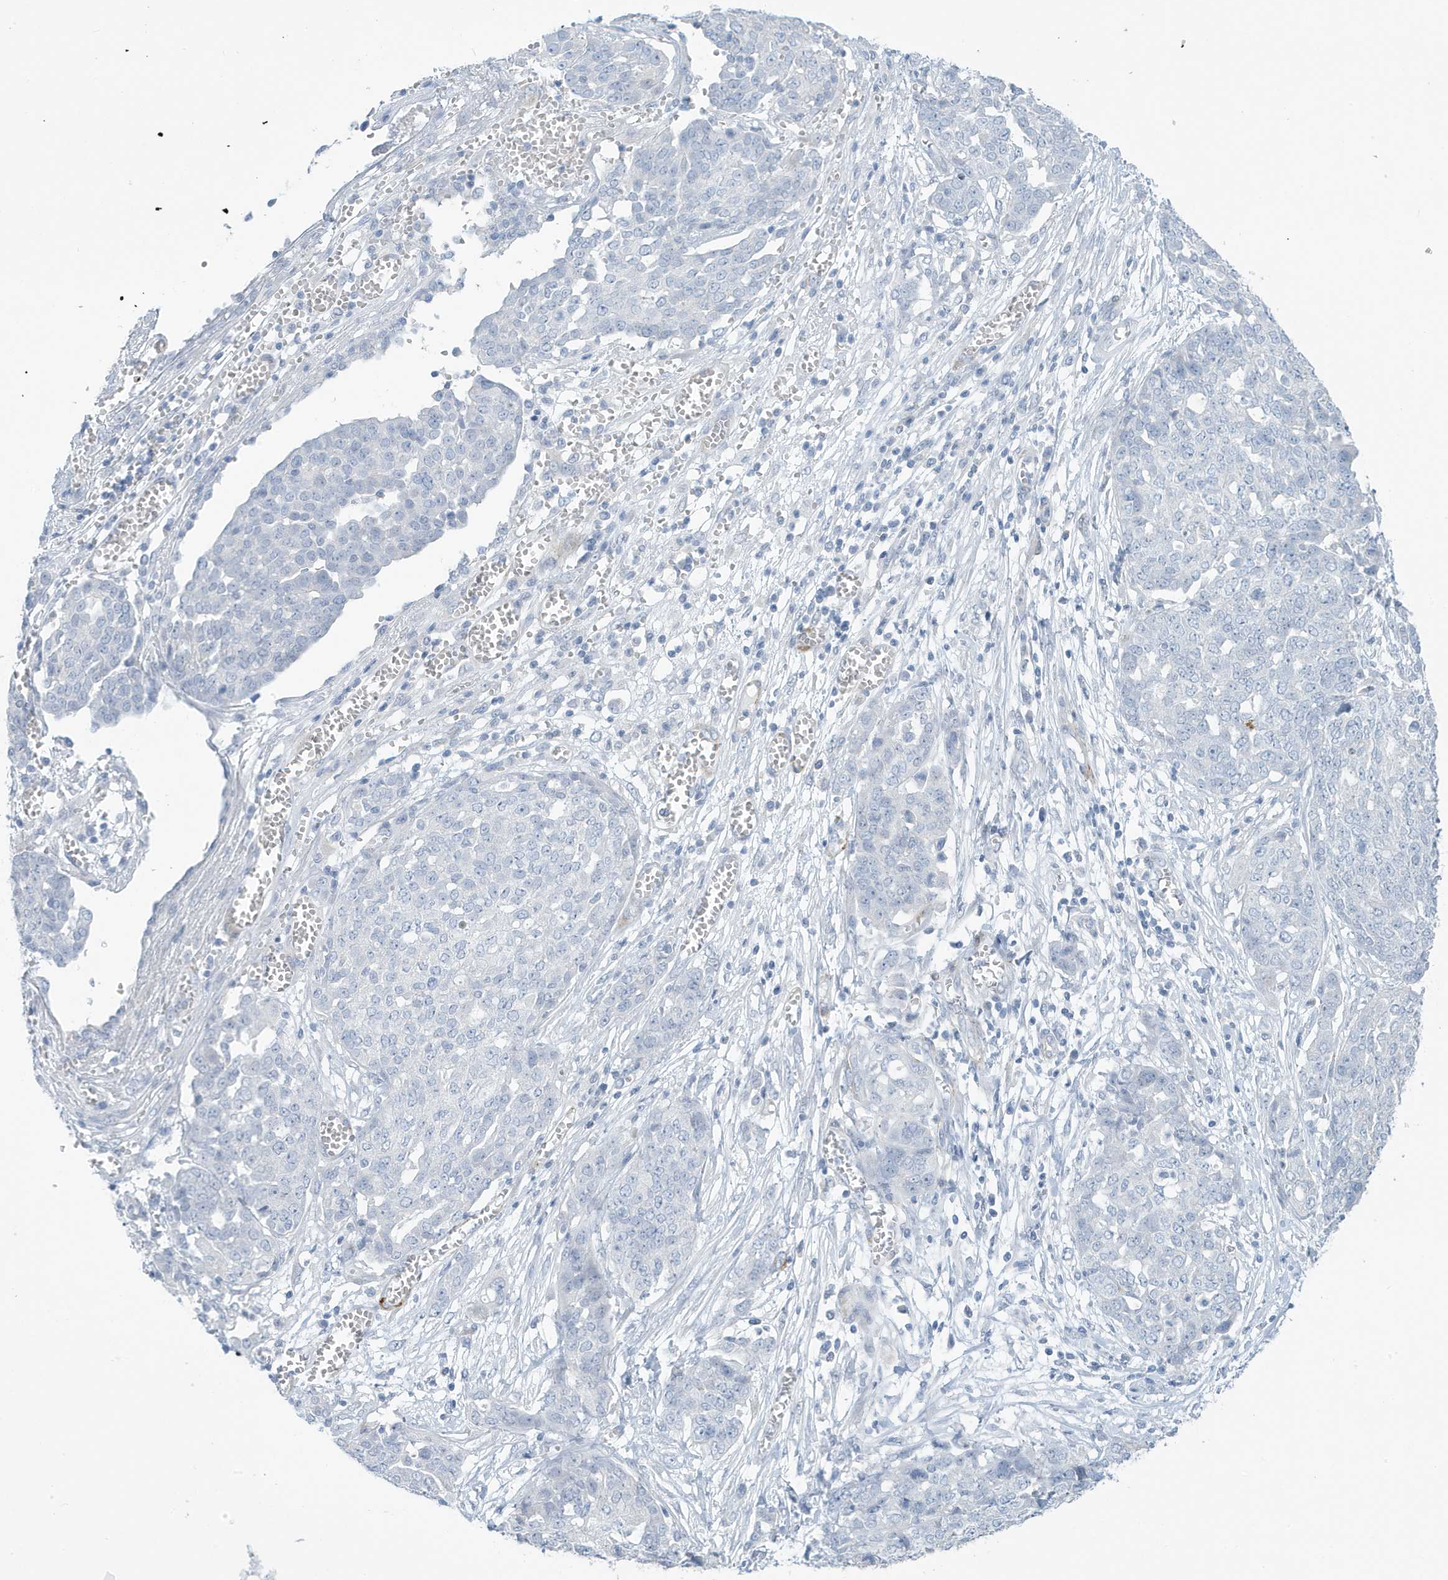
{"staining": {"intensity": "negative", "quantity": "none", "location": "none"}, "tissue": "ovarian cancer", "cell_type": "Tumor cells", "image_type": "cancer", "snomed": [{"axis": "morphology", "description": "Cystadenocarcinoma, serous, NOS"}, {"axis": "topography", "description": "Soft tissue"}, {"axis": "topography", "description": "Ovary"}], "caption": "The immunohistochemistry histopathology image has no significant staining in tumor cells of serous cystadenocarcinoma (ovarian) tissue.", "gene": "PERM1", "patient": {"sex": "female", "age": 57}}